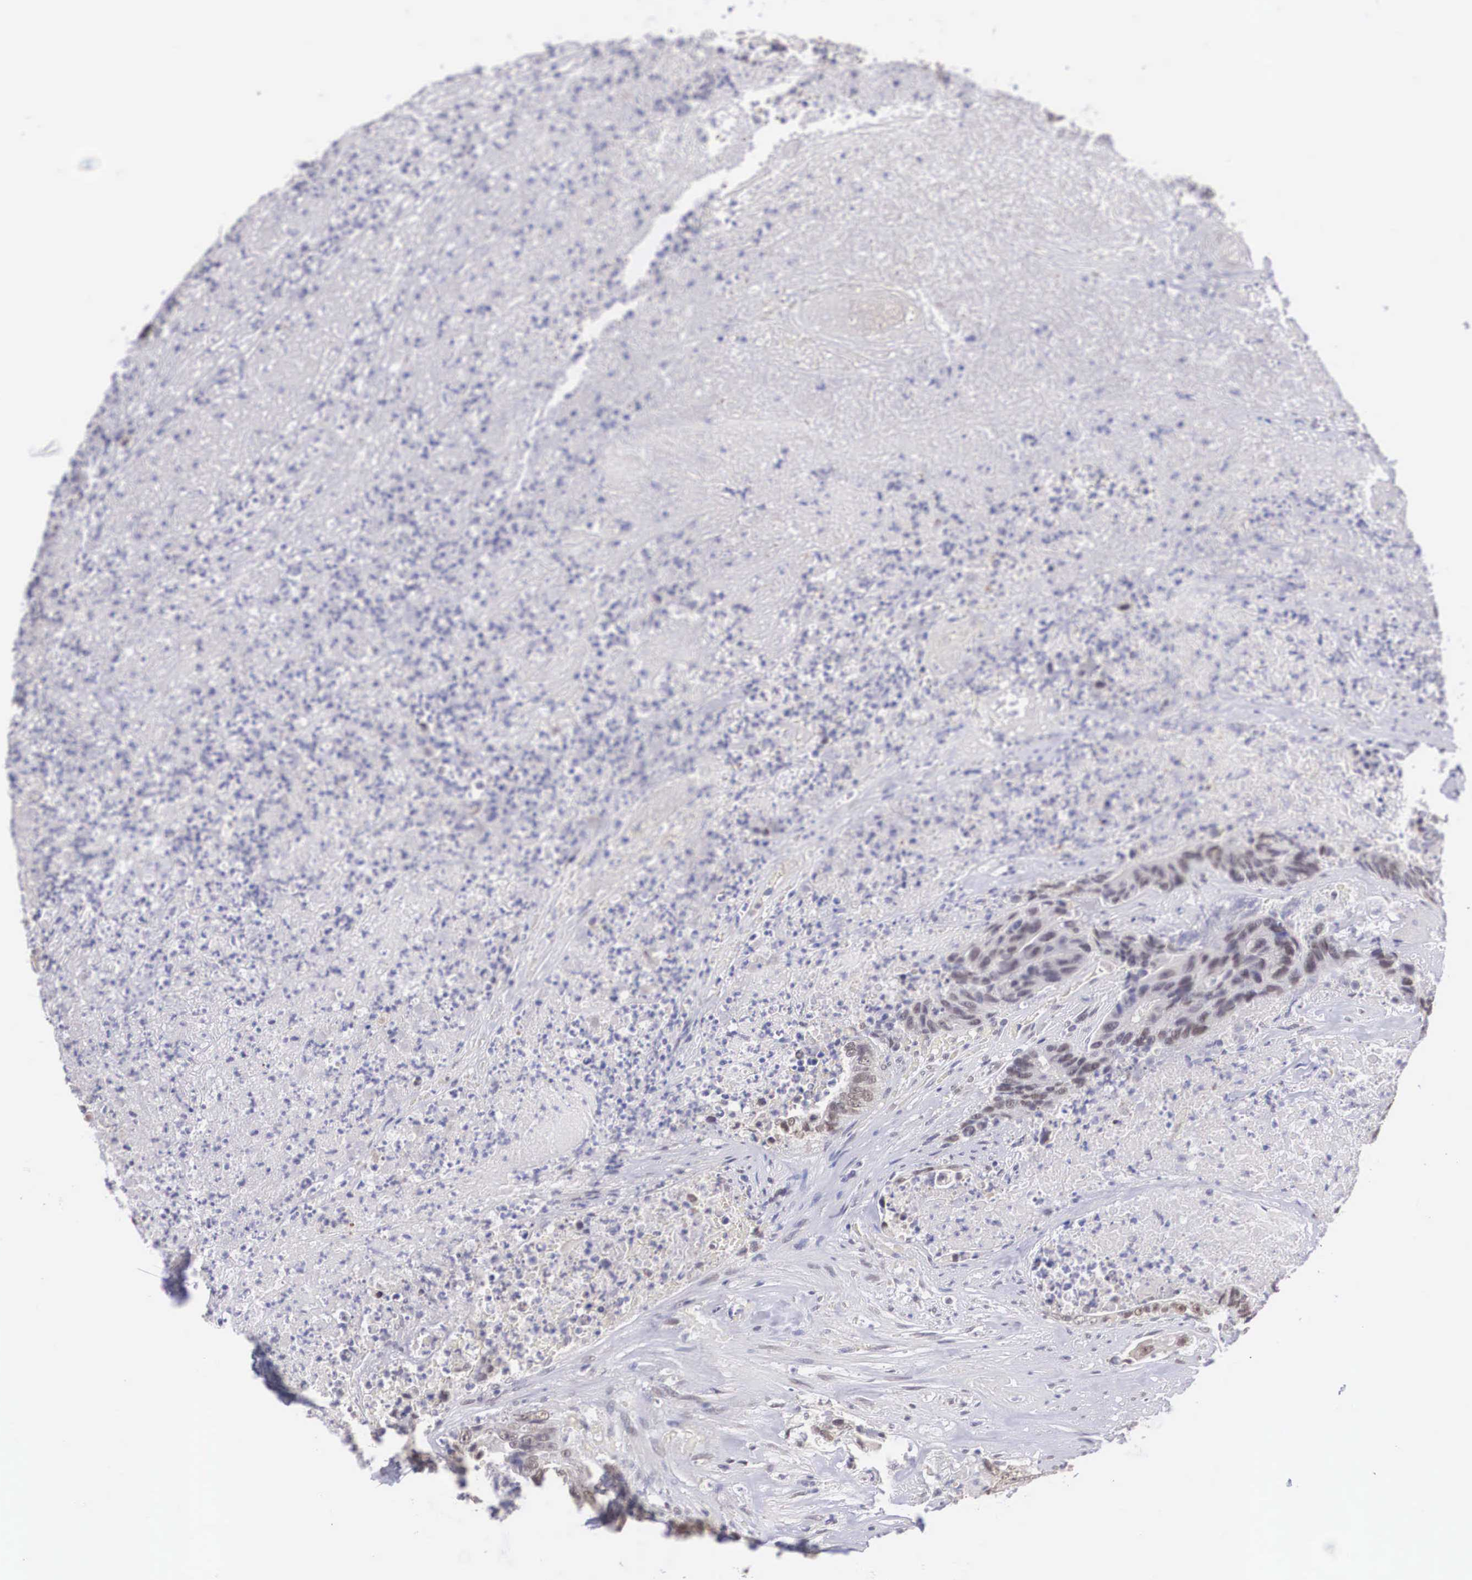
{"staining": {"intensity": "moderate", "quantity": "25%-75%", "location": "cytoplasmic/membranous,nuclear"}, "tissue": "colorectal cancer", "cell_type": "Tumor cells", "image_type": "cancer", "snomed": [{"axis": "morphology", "description": "Adenocarcinoma, NOS"}, {"axis": "topography", "description": "Rectum"}], "caption": "Colorectal cancer tissue shows moderate cytoplasmic/membranous and nuclear expression in about 25%-75% of tumor cells, visualized by immunohistochemistry. Immunohistochemistry stains the protein of interest in brown and the nuclei are stained blue.", "gene": "NINL", "patient": {"sex": "female", "age": 65}}